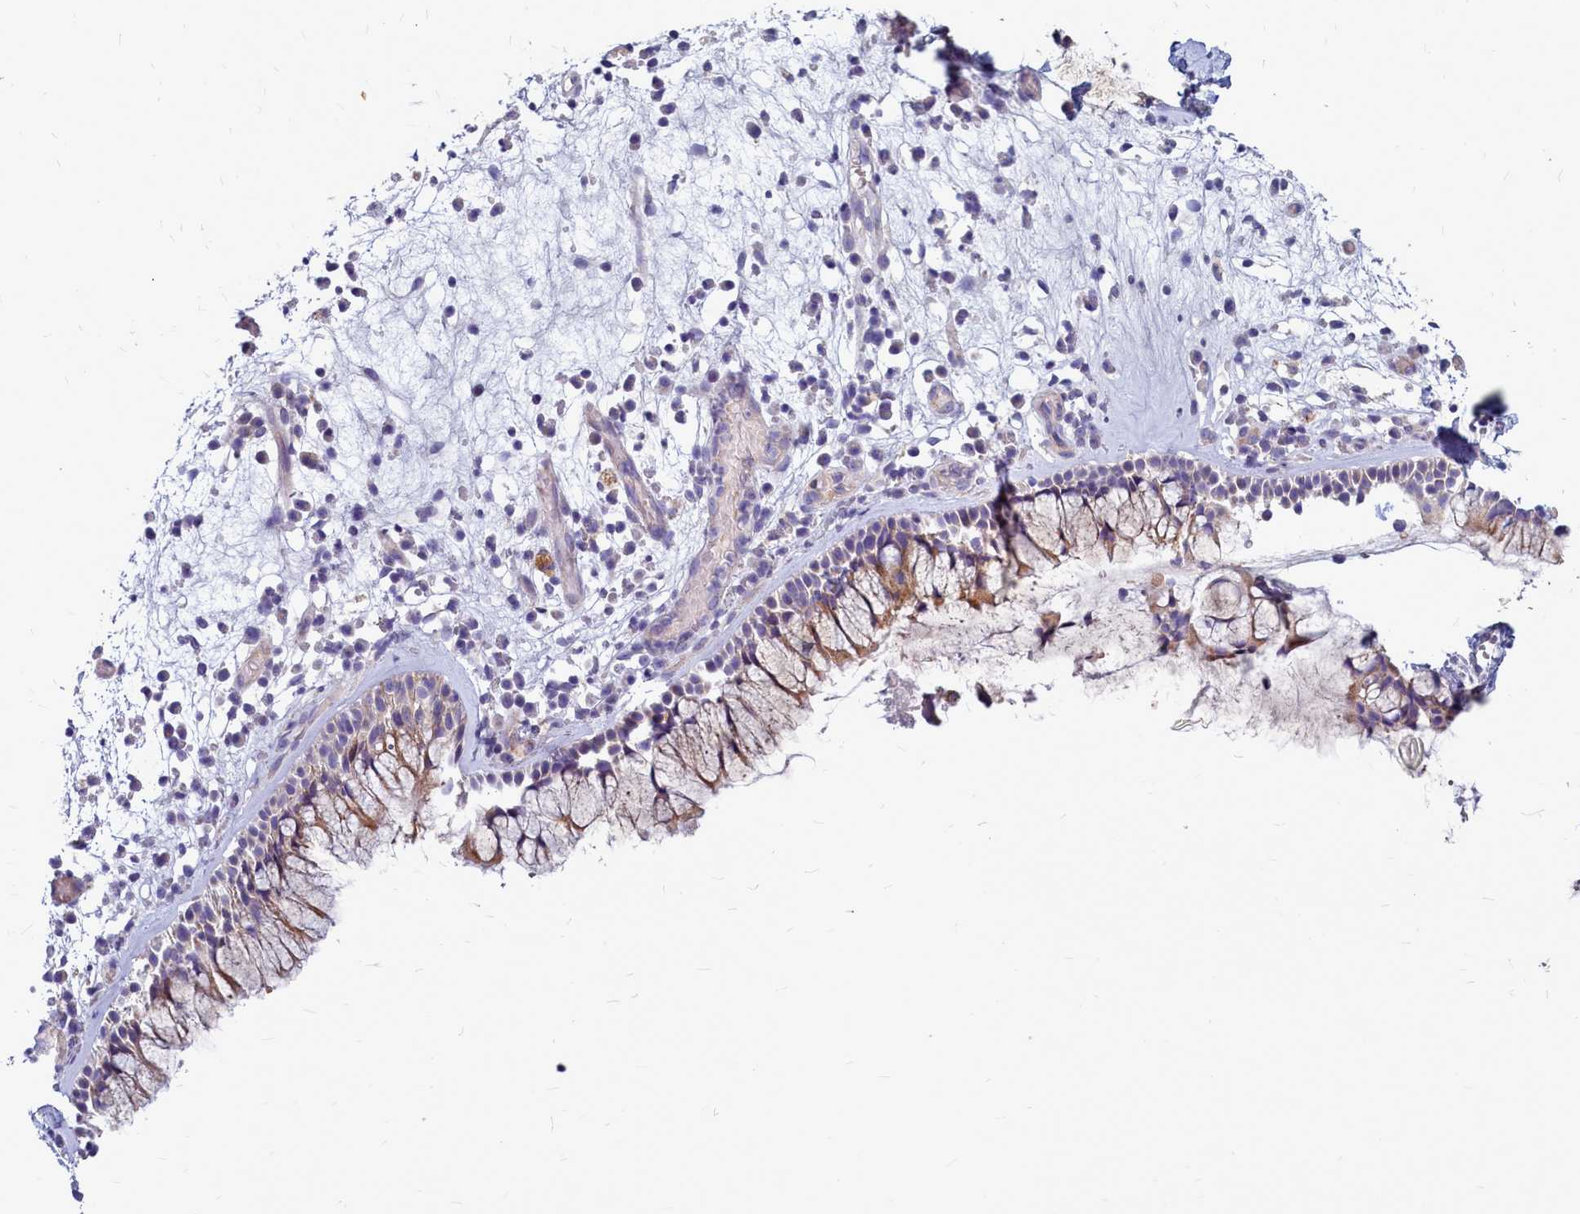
{"staining": {"intensity": "weak", "quantity": "25%-75%", "location": "cytoplasmic/membranous"}, "tissue": "nasopharynx", "cell_type": "Respiratory epithelial cells", "image_type": "normal", "snomed": [{"axis": "morphology", "description": "Normal tissue, NOS"}, {"axis": "morphology", "description": "Inflammation, NOS"}, {"axis": "morphology", "description": "Malignant melanoma, Metastatic site"}, {"axis": "topography", "description": "Nasopharynx"}], "caption": "Immunohistochemical staining of benign nasopharynx exhibits low levels of weak cytoplasmic/membranous positivity in approximately 25%-75% of respiratory epithelial cells.", "gene": "SMPD4", "patient": {"sex": "male", "age": 70}}